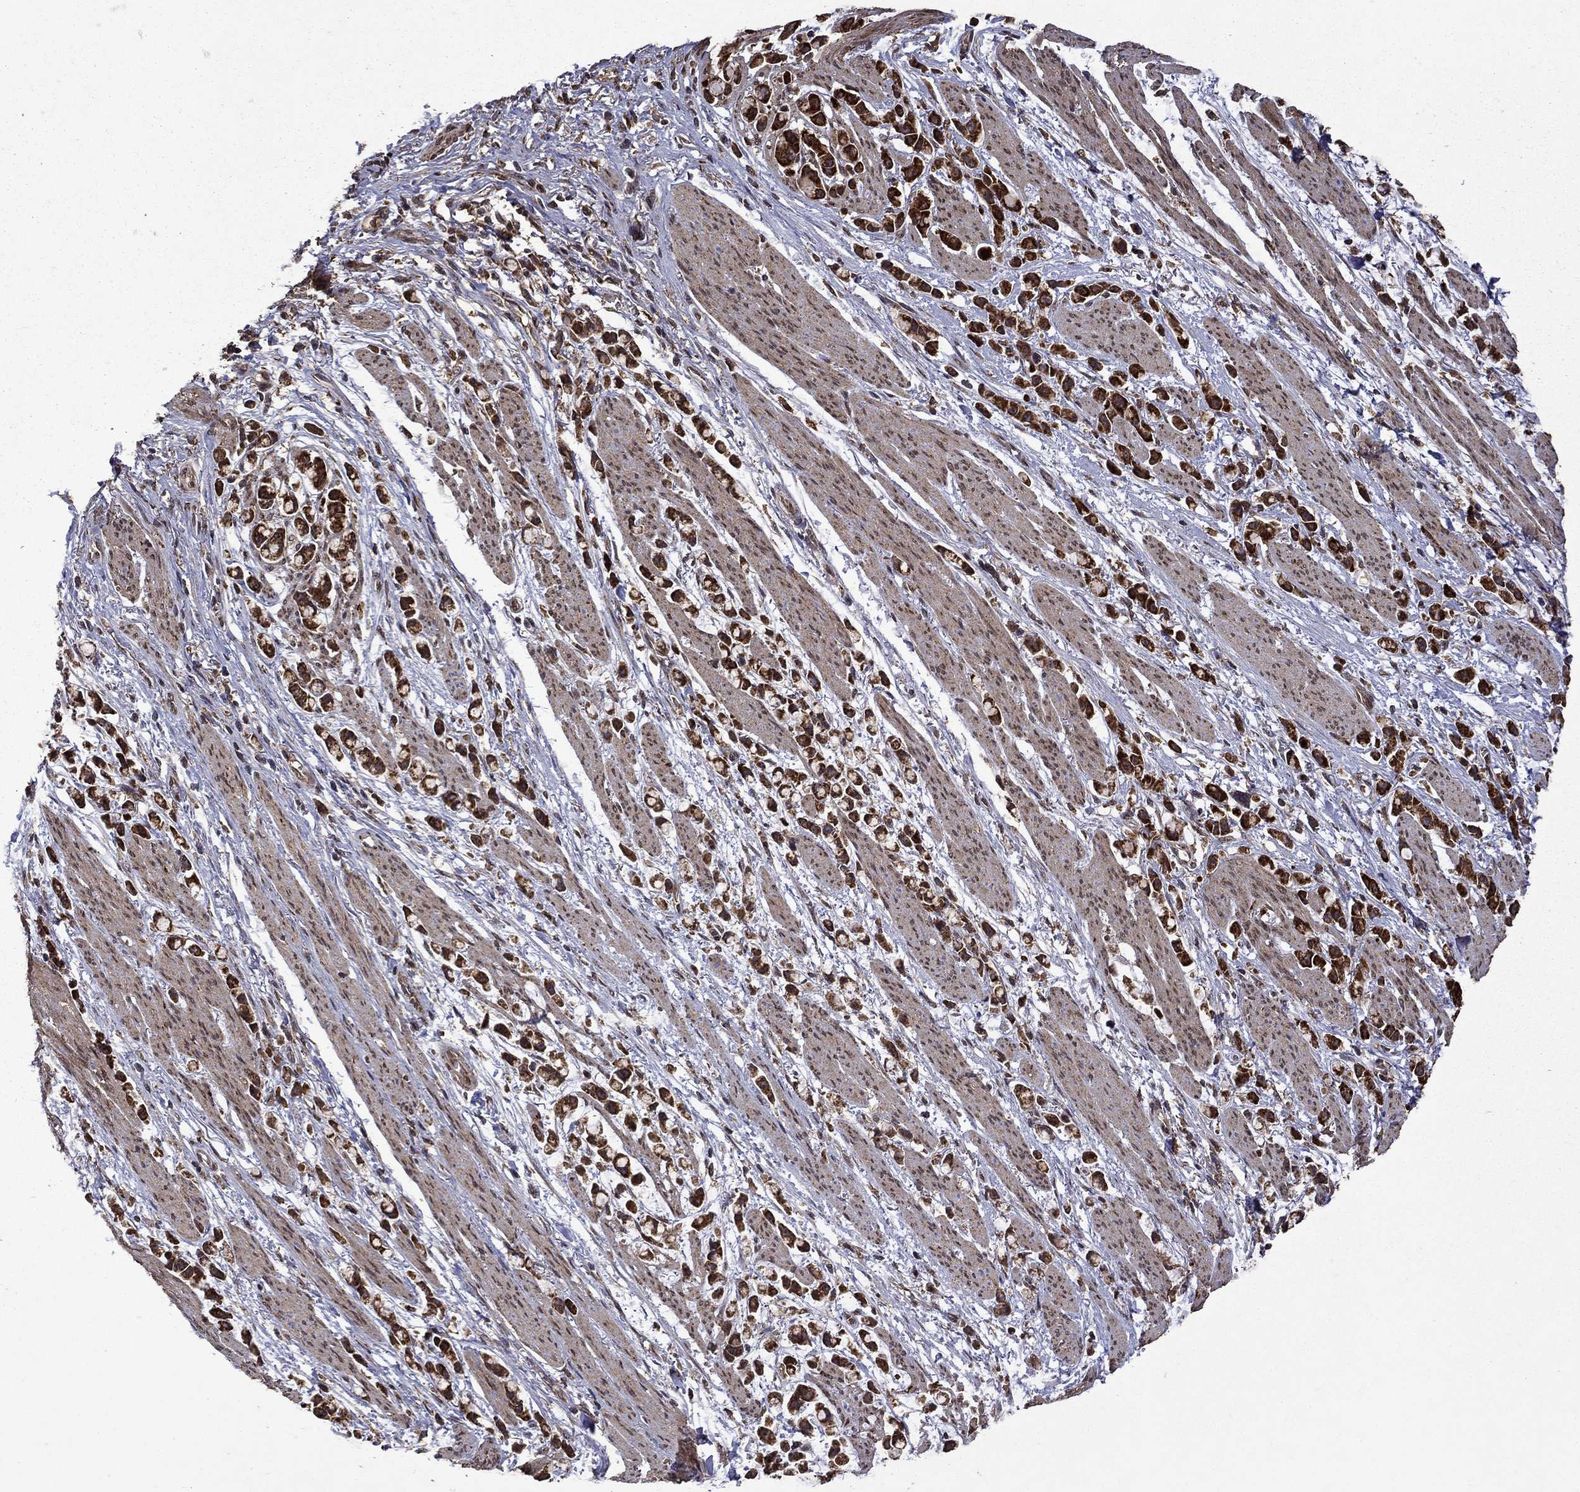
{"staining": {"intensity": "strong", "quantity": ">75%", "location": "cytoplasmic/membranous"}, "tissue": "stomach cancer", "cell_type": "Tumor cells", "image_type": "cancer", "snomed": [{"axis": "morphology", "description": "Adenocarcinoma, NOS"}, {"axis": "topography", "description": "Stomach"}], "caption": "Immunohistochemistry (IHC) staining of stomach cancer (adenocarcinoma), which shows high levels of strong cytoplasmic/membranous staining in approximately >75% of tumor cells indicating strong cytoplasmic/membranous protein positivity. The staining was performed using DAB (3,3'-diaminobenzidine) (brown) for protein detection and nuclei were counterstained in hematoxylin (blue).", "gene": "ITM2B", "patient": {"sex": "female", "age": 81}}